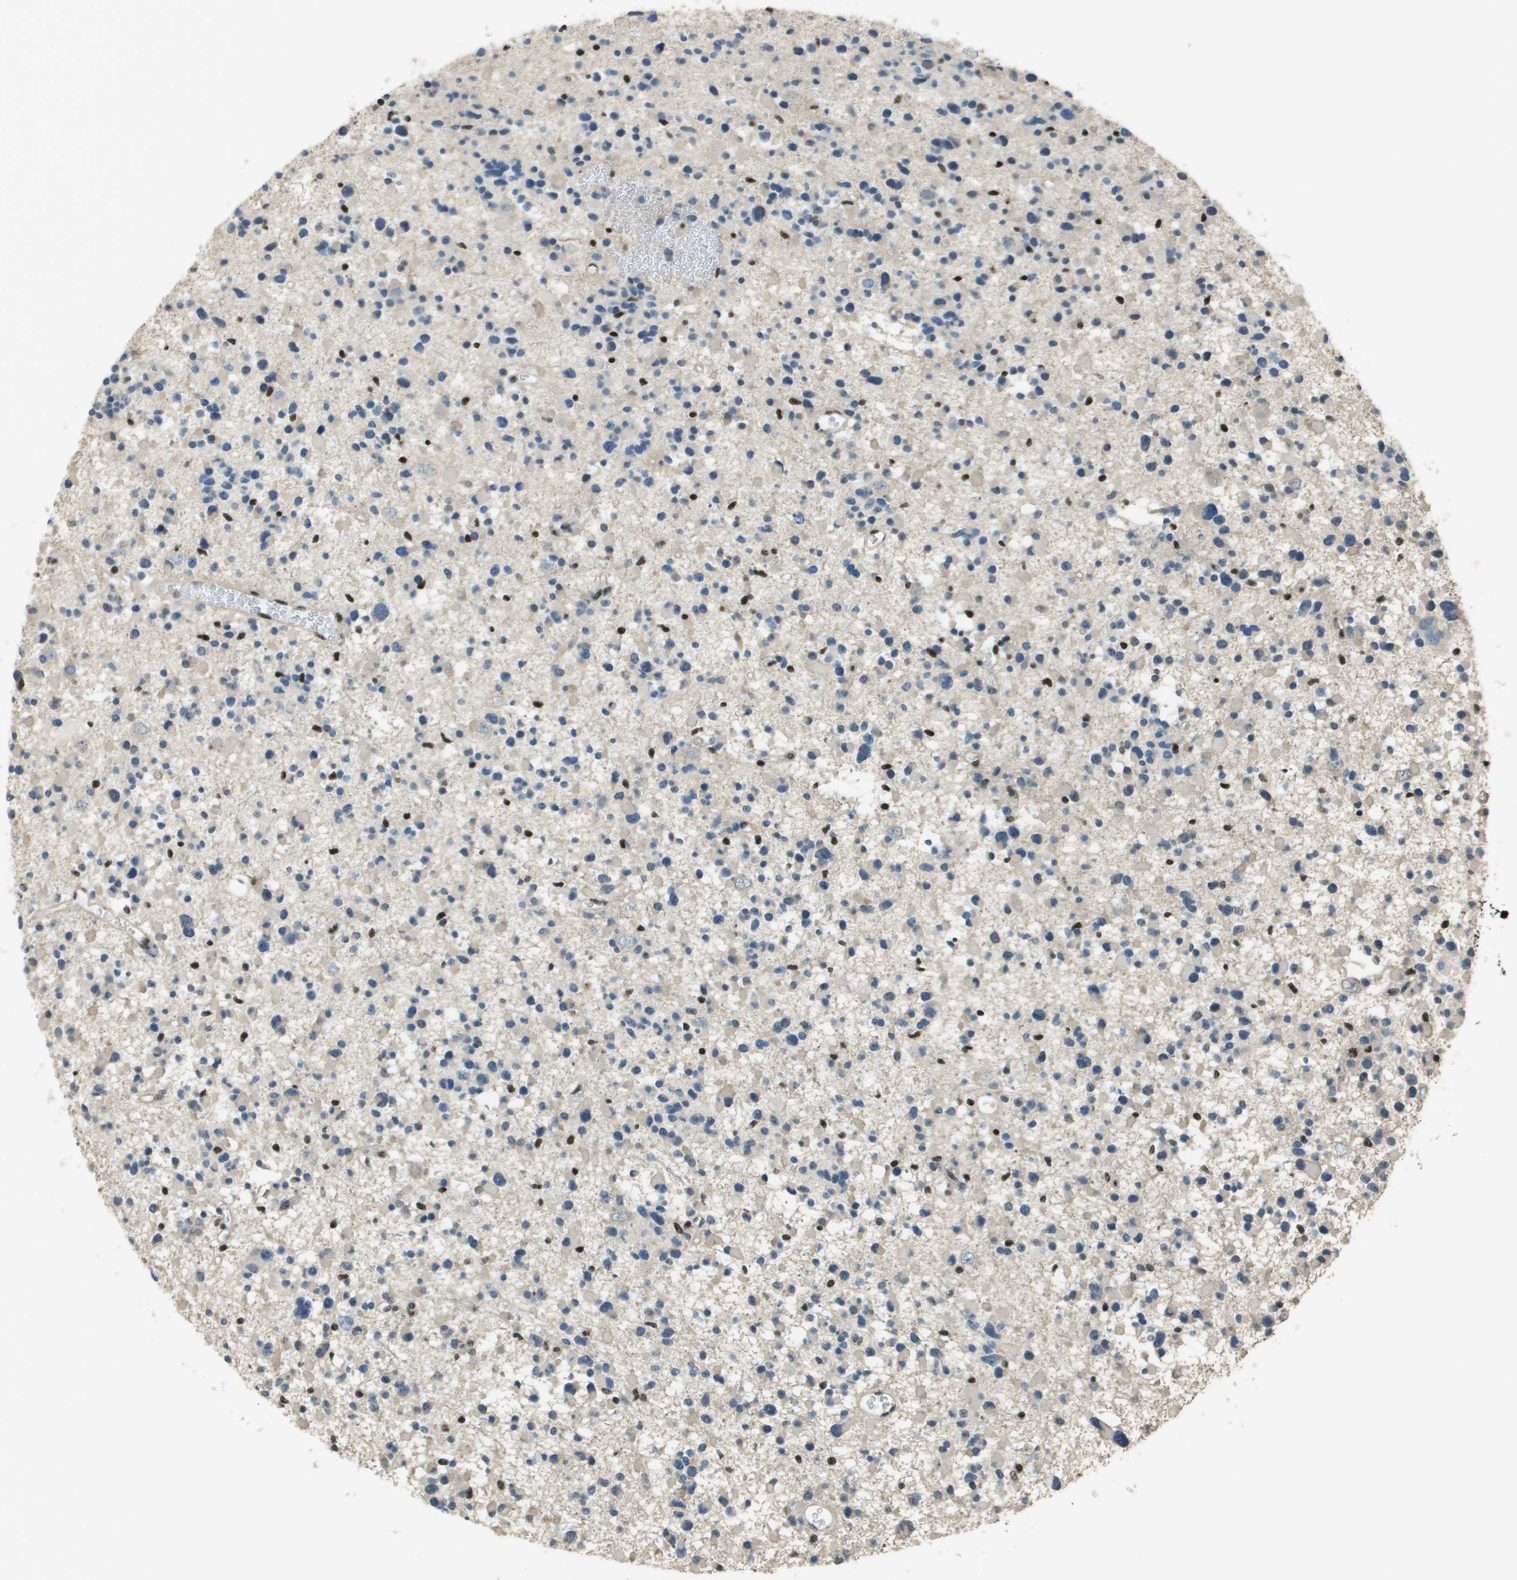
{"staining": {"intensity": "moderate", "quantity": "<25%", "location": "nuclear"}, "tissue": "glioma", "cell_type": "Tumor cells", "image_type": "cancer", "snomed": [{"axis": "morphology", "description": "Glioma, malignant, Low grade"}, {"axis": "topography", "description": "Brain"}], "caption": "Glioma was stained to show a protein in brown. There is low levels of moderate nuclear positivity in approximately <25% of tumor cells.", "gene": "SP100", "patient": {"sex": "female", "age": 22}}